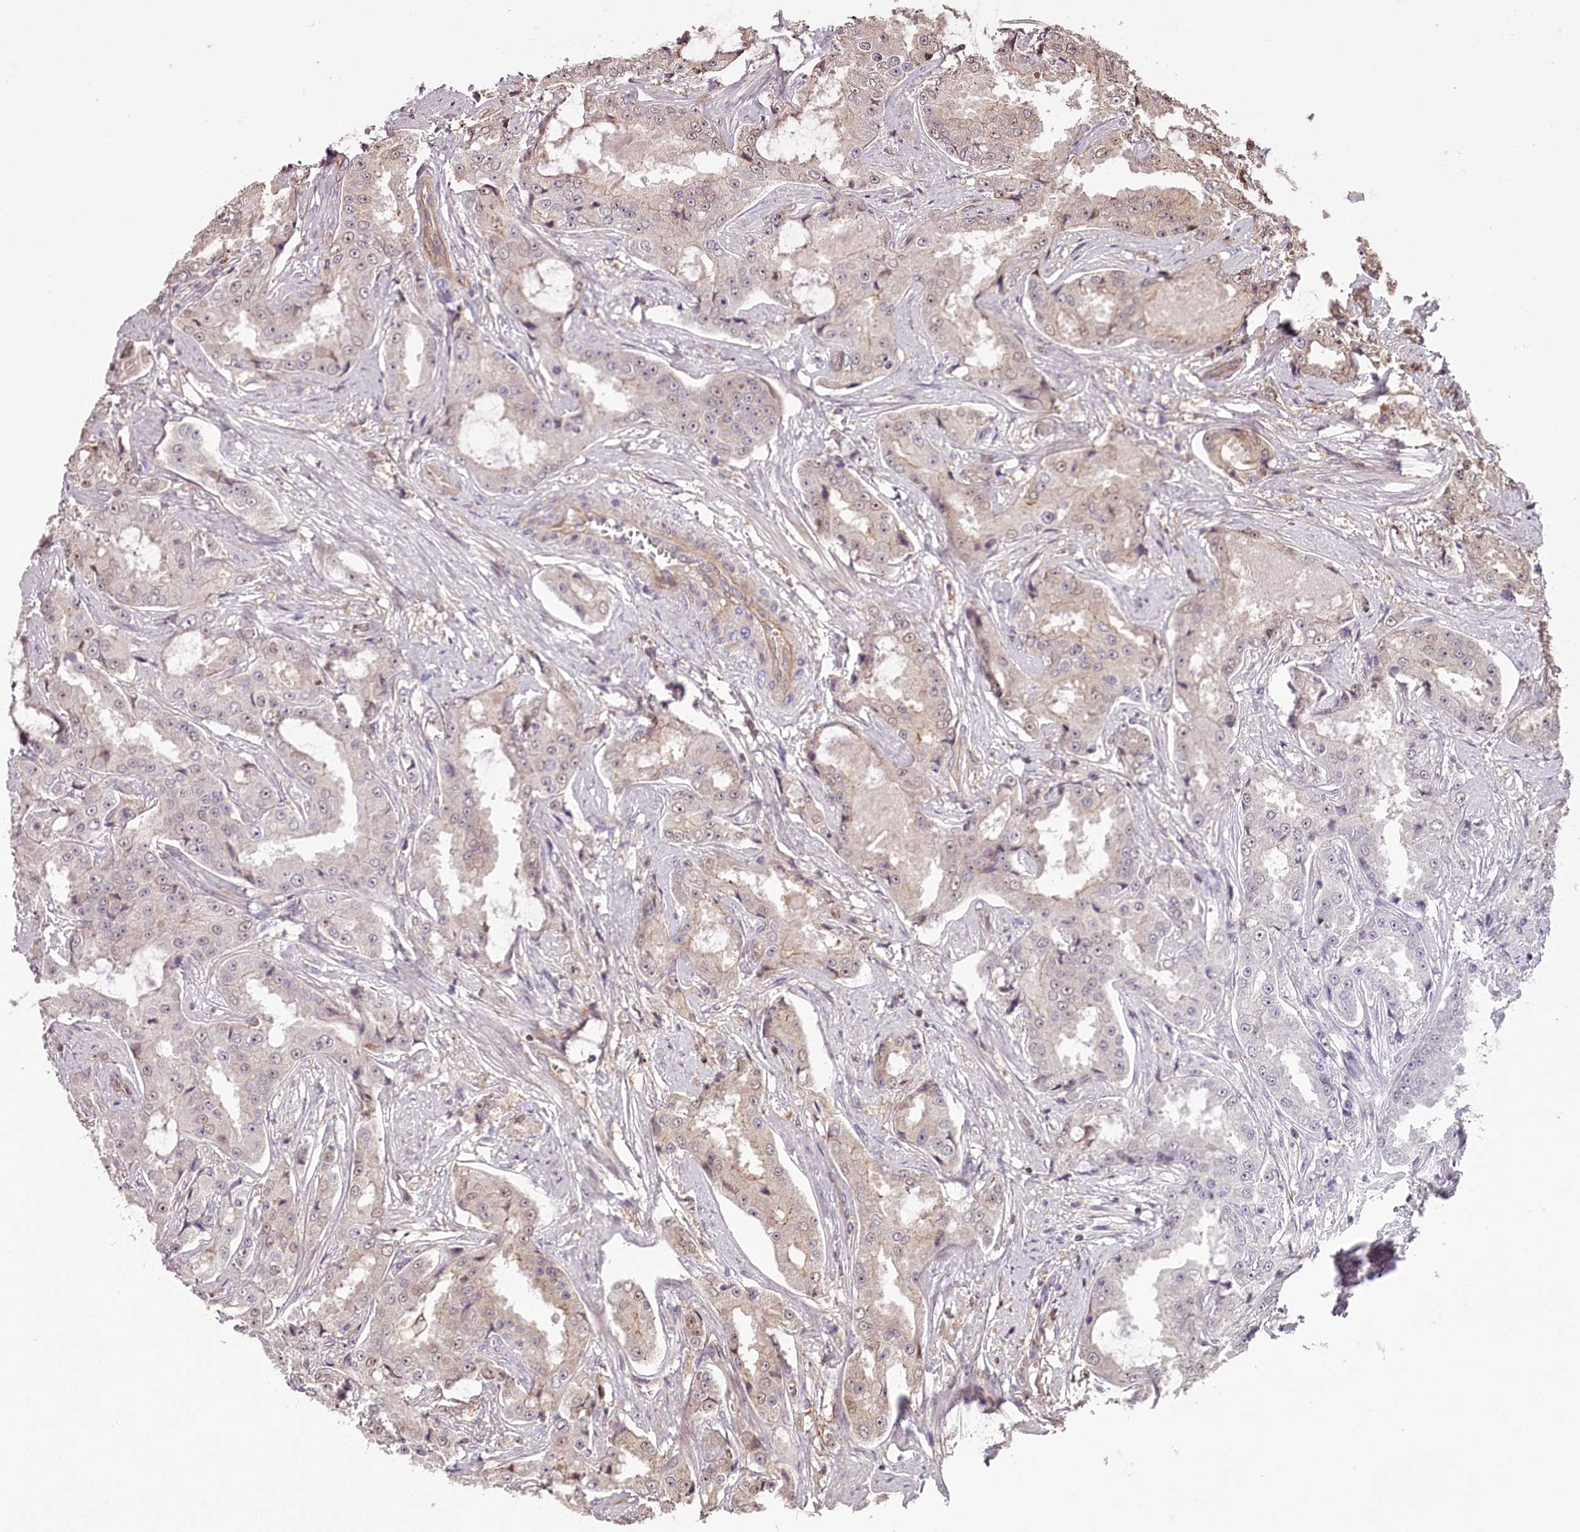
{"staining": {"intensity": "weak", "quantity": "<25%", "location": "nuclear"}, "tissue": "prostate cancer", "cell_type": "Tumor cells", "image_type": "cancer", "snomed": [{"axis": "morphology", "description": "Adenocarcinoma, High grade"}, {"axis": "topography", "description": "Prostate"}], "caption": "DAB immunohistochemical staining of human prostate adenocarcinoma (high-grade) displays no significant positivity in tumor cells.", "gene": "KIF14", "patient": {"sex": "male", "age": 73}}